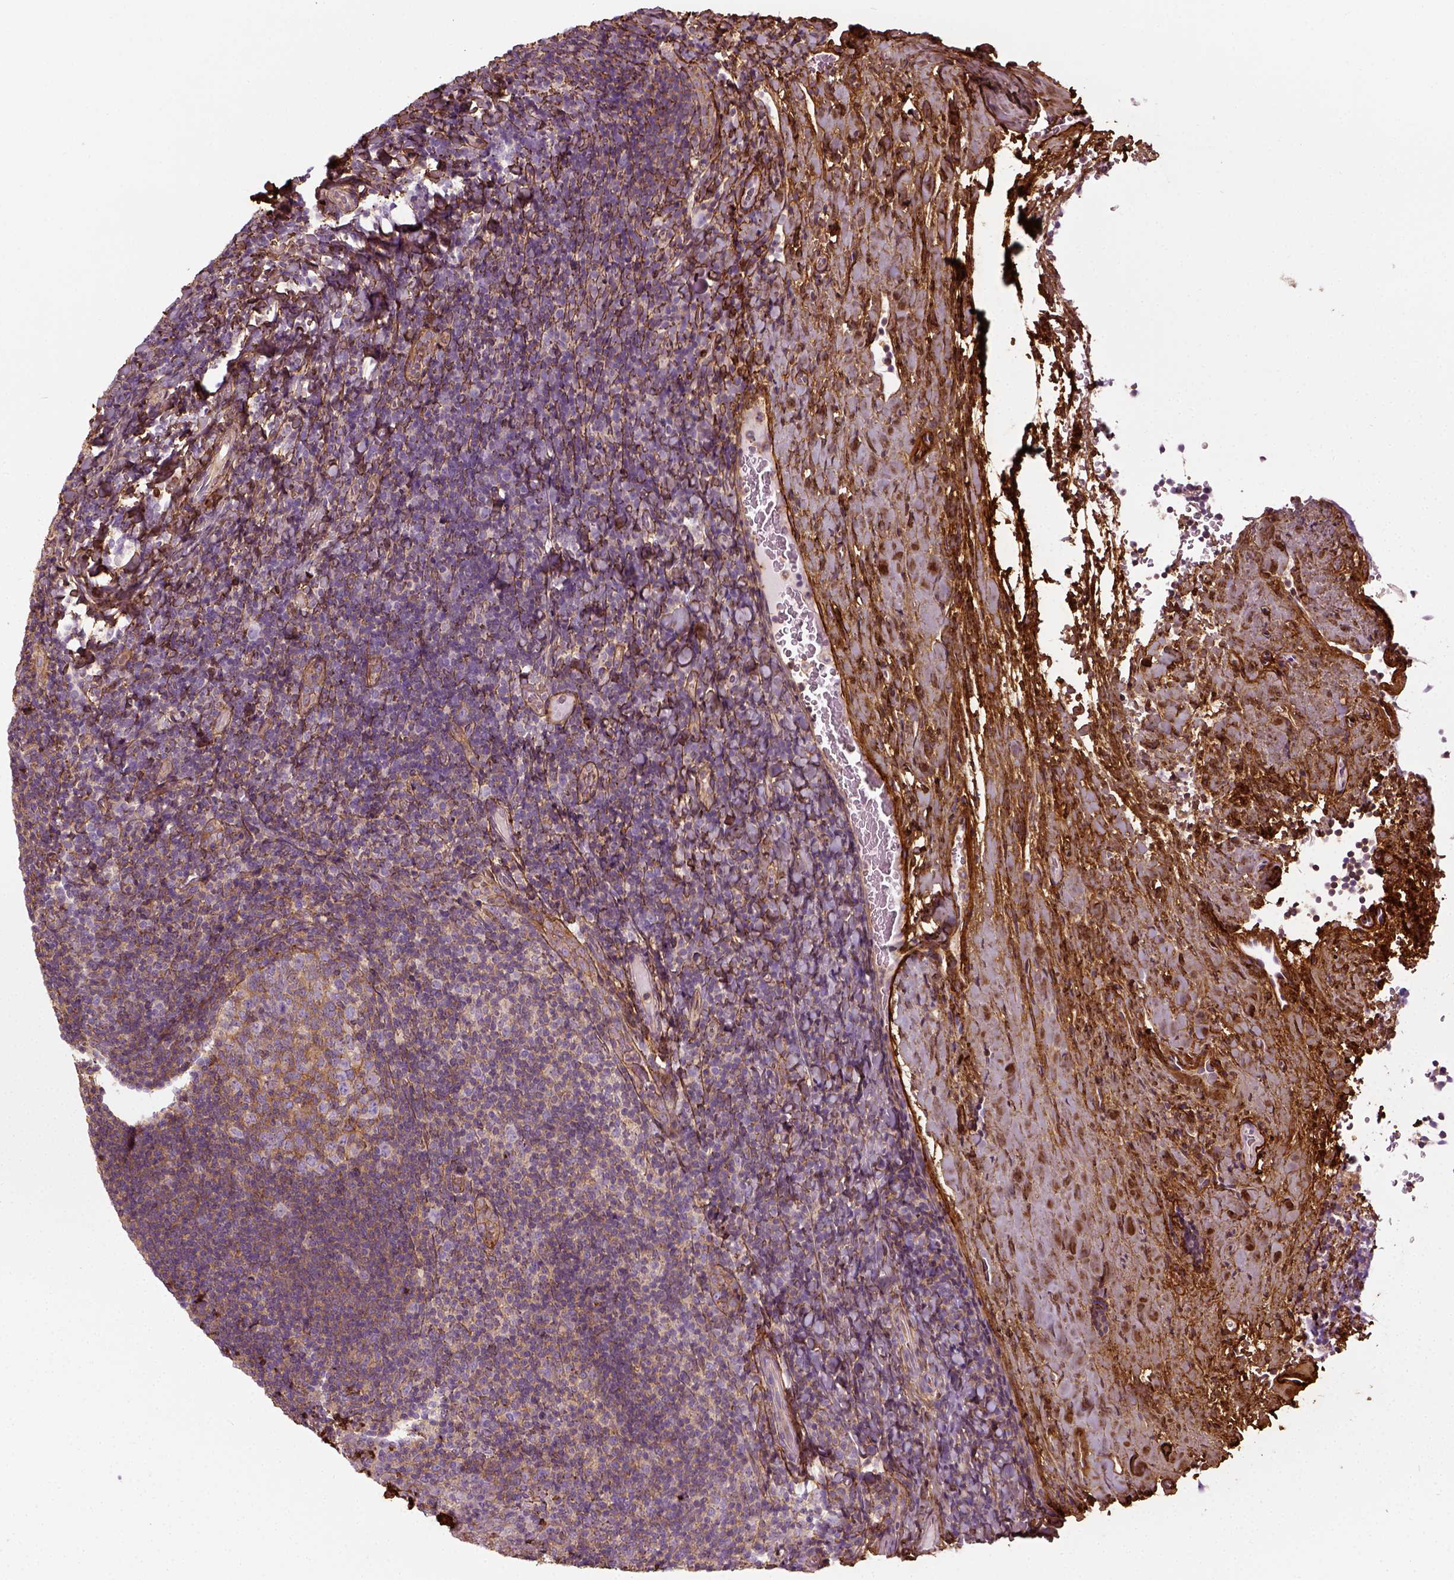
{"staining": {"intensity": "moderate", "quantity": ">75%", "location": "cytoplasmic/membranous"}, "tissue": "tonsil", "cell_type": "Germinal center cells", "image_type": "normal", "snomed": [{"axis": "morphology", "description": "Normal tissue, NOS"}, {"axis": "topography", "description": "Tonsil"}], "caption": "A photomicrograph showing moderate cytoplasmic/membranous expression in about >75% of germinal center cells in unremarkable tonsil, as visualized by brown immunohistochemical staining.", "gene": "COL6A2", "patient": {"sex": "male", "age": 17}}